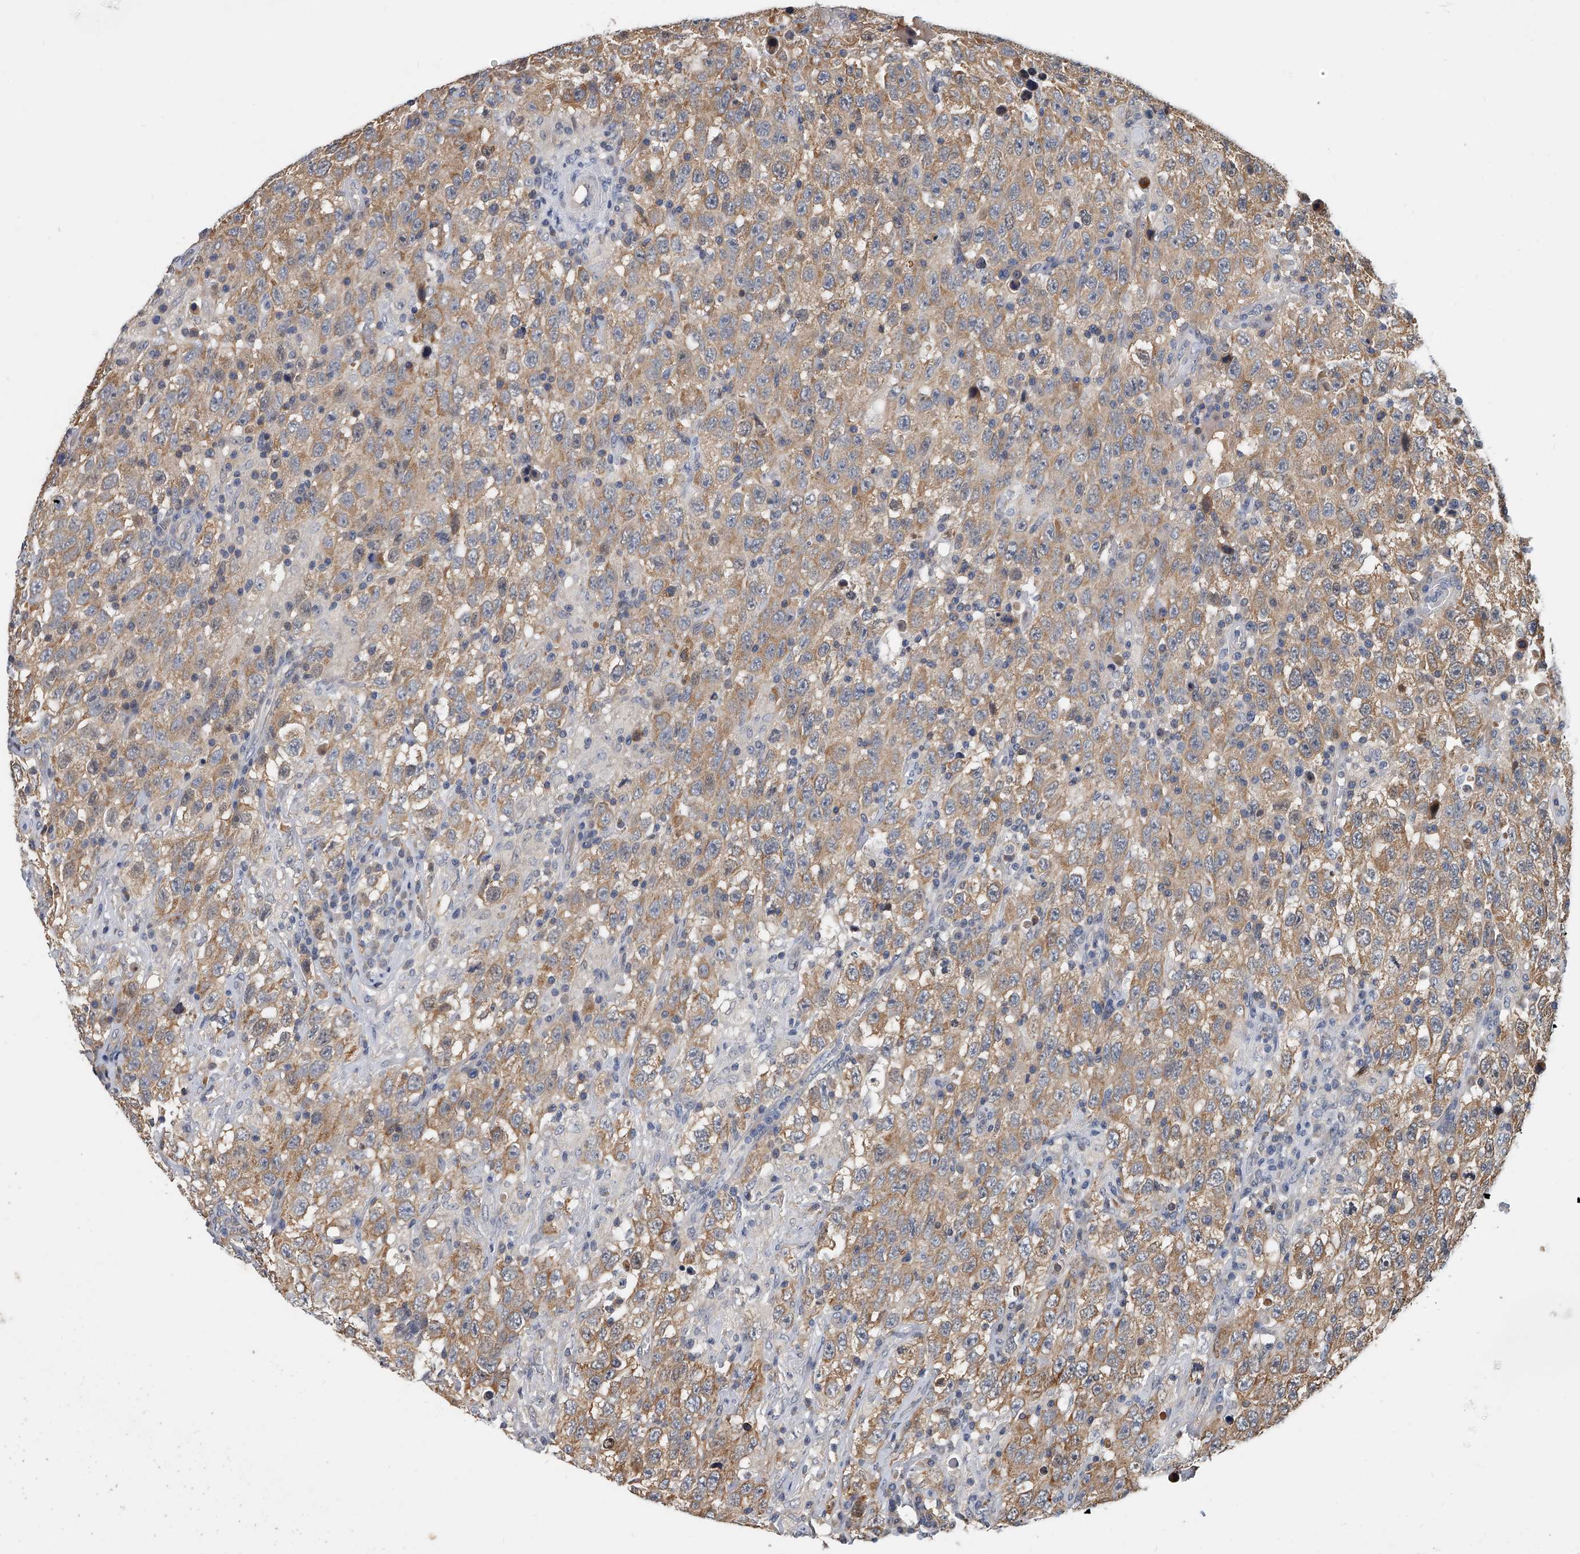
{"staining": {"intensity": "moderate", "quantity": ">75%", "location": "cytoplasmic/membranous"}, "tissue": "testis cancer", "cell_type": "Tumor cells", "image_type": "cancer", "snomed": [{"axis": "morphology", "description": "Seminoma, NOS"}, {"axis": "topography", "description": "Testis"}], "caption": "Testis seminoma was stained to show a protein in brown. There is medium levels of moderate cytoplasmic/membranous expression in about >75% of tumor cells. The staining is performed using DAB brown chromogen to label protein expression. The nuclei are counter-stained blue using hematoxylin.", "gene": "CD200", "patient": {"sex": "male", "age": 65}}